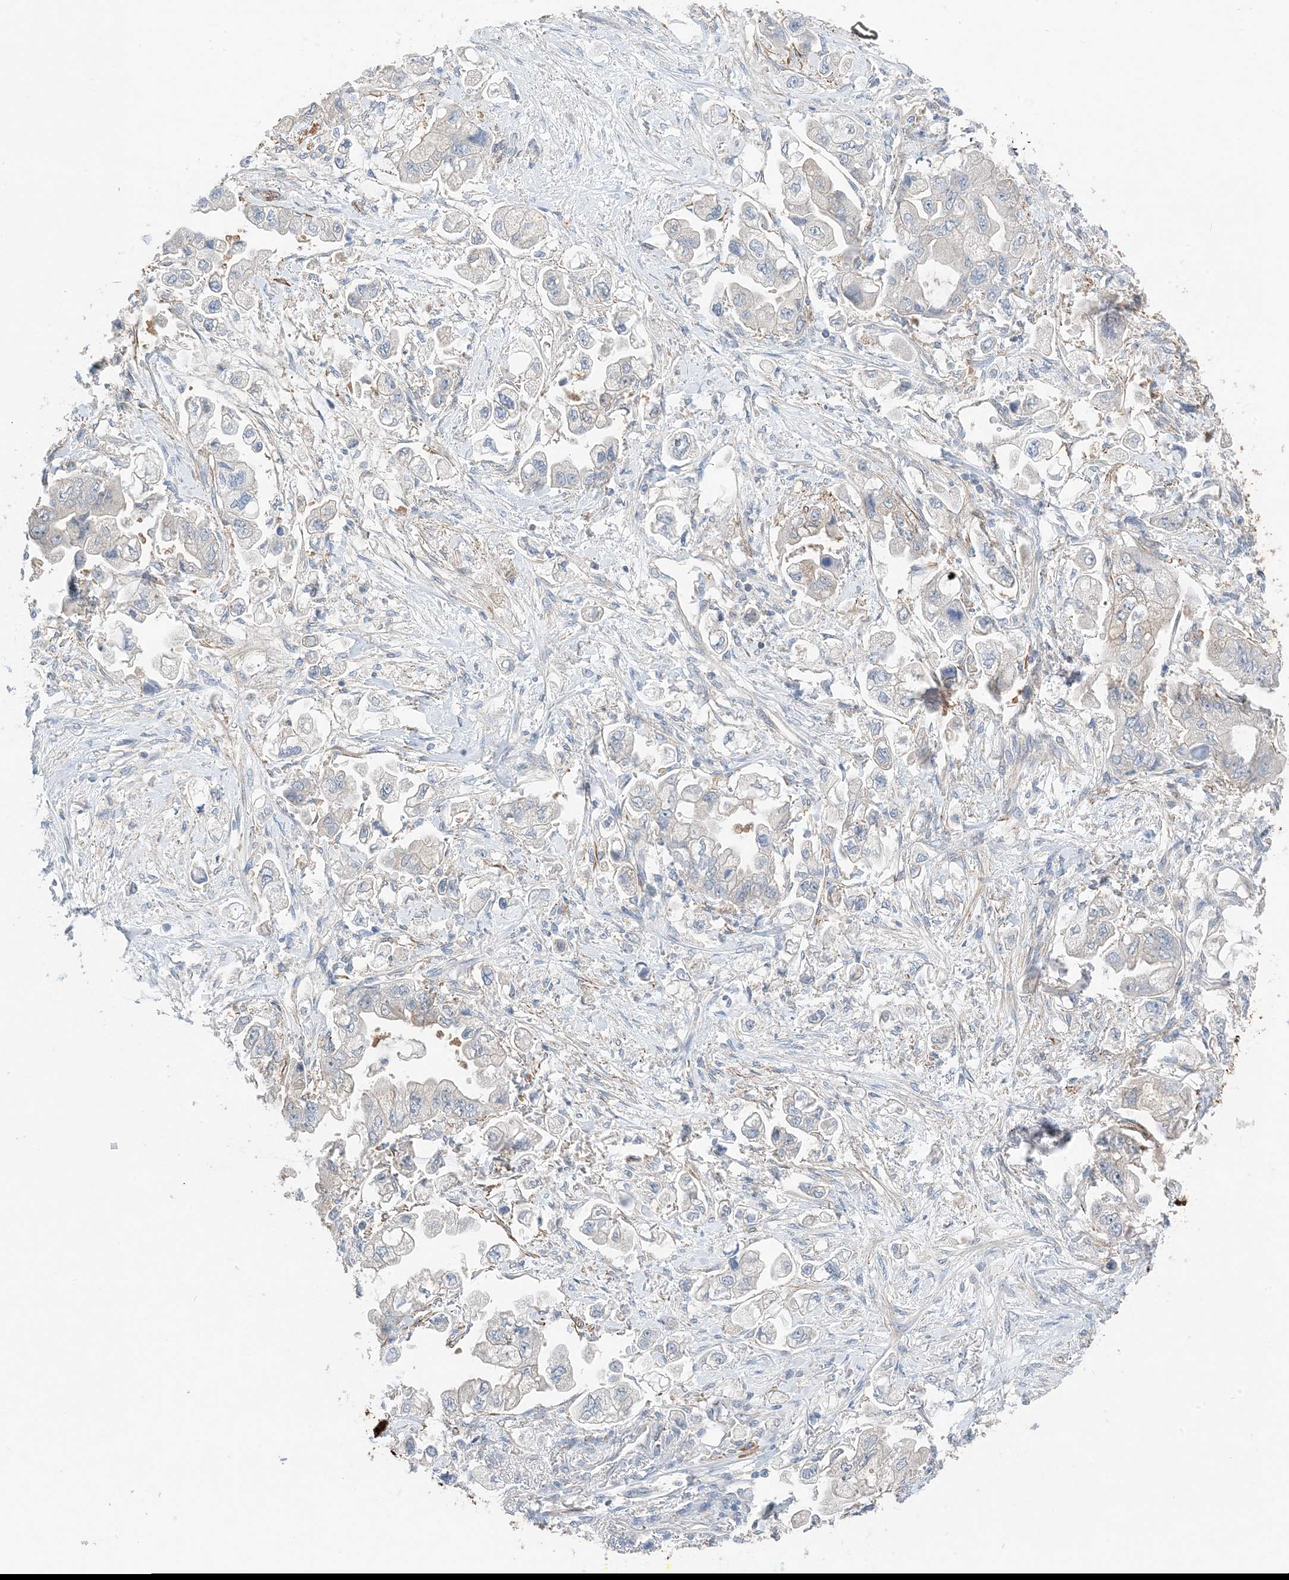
{"staining": {"intensity": "negative", "quantity": "none", "location": "none"}, "tissue": "stomach cancer", "cell_type": "Tumor cells", "image_type": "cancer", "snomed": [{"axis": "morphology", "description": "Adenocarcinoma, NOS"}, {"axis": "topography", "description": "Stomach"}], "caption": "The image demonstrates no significant positivity in tumor cells of adenocarcinoma (stomach).", "gene": "KIFBP", "patient": {"sex": "male", "age": 62}}